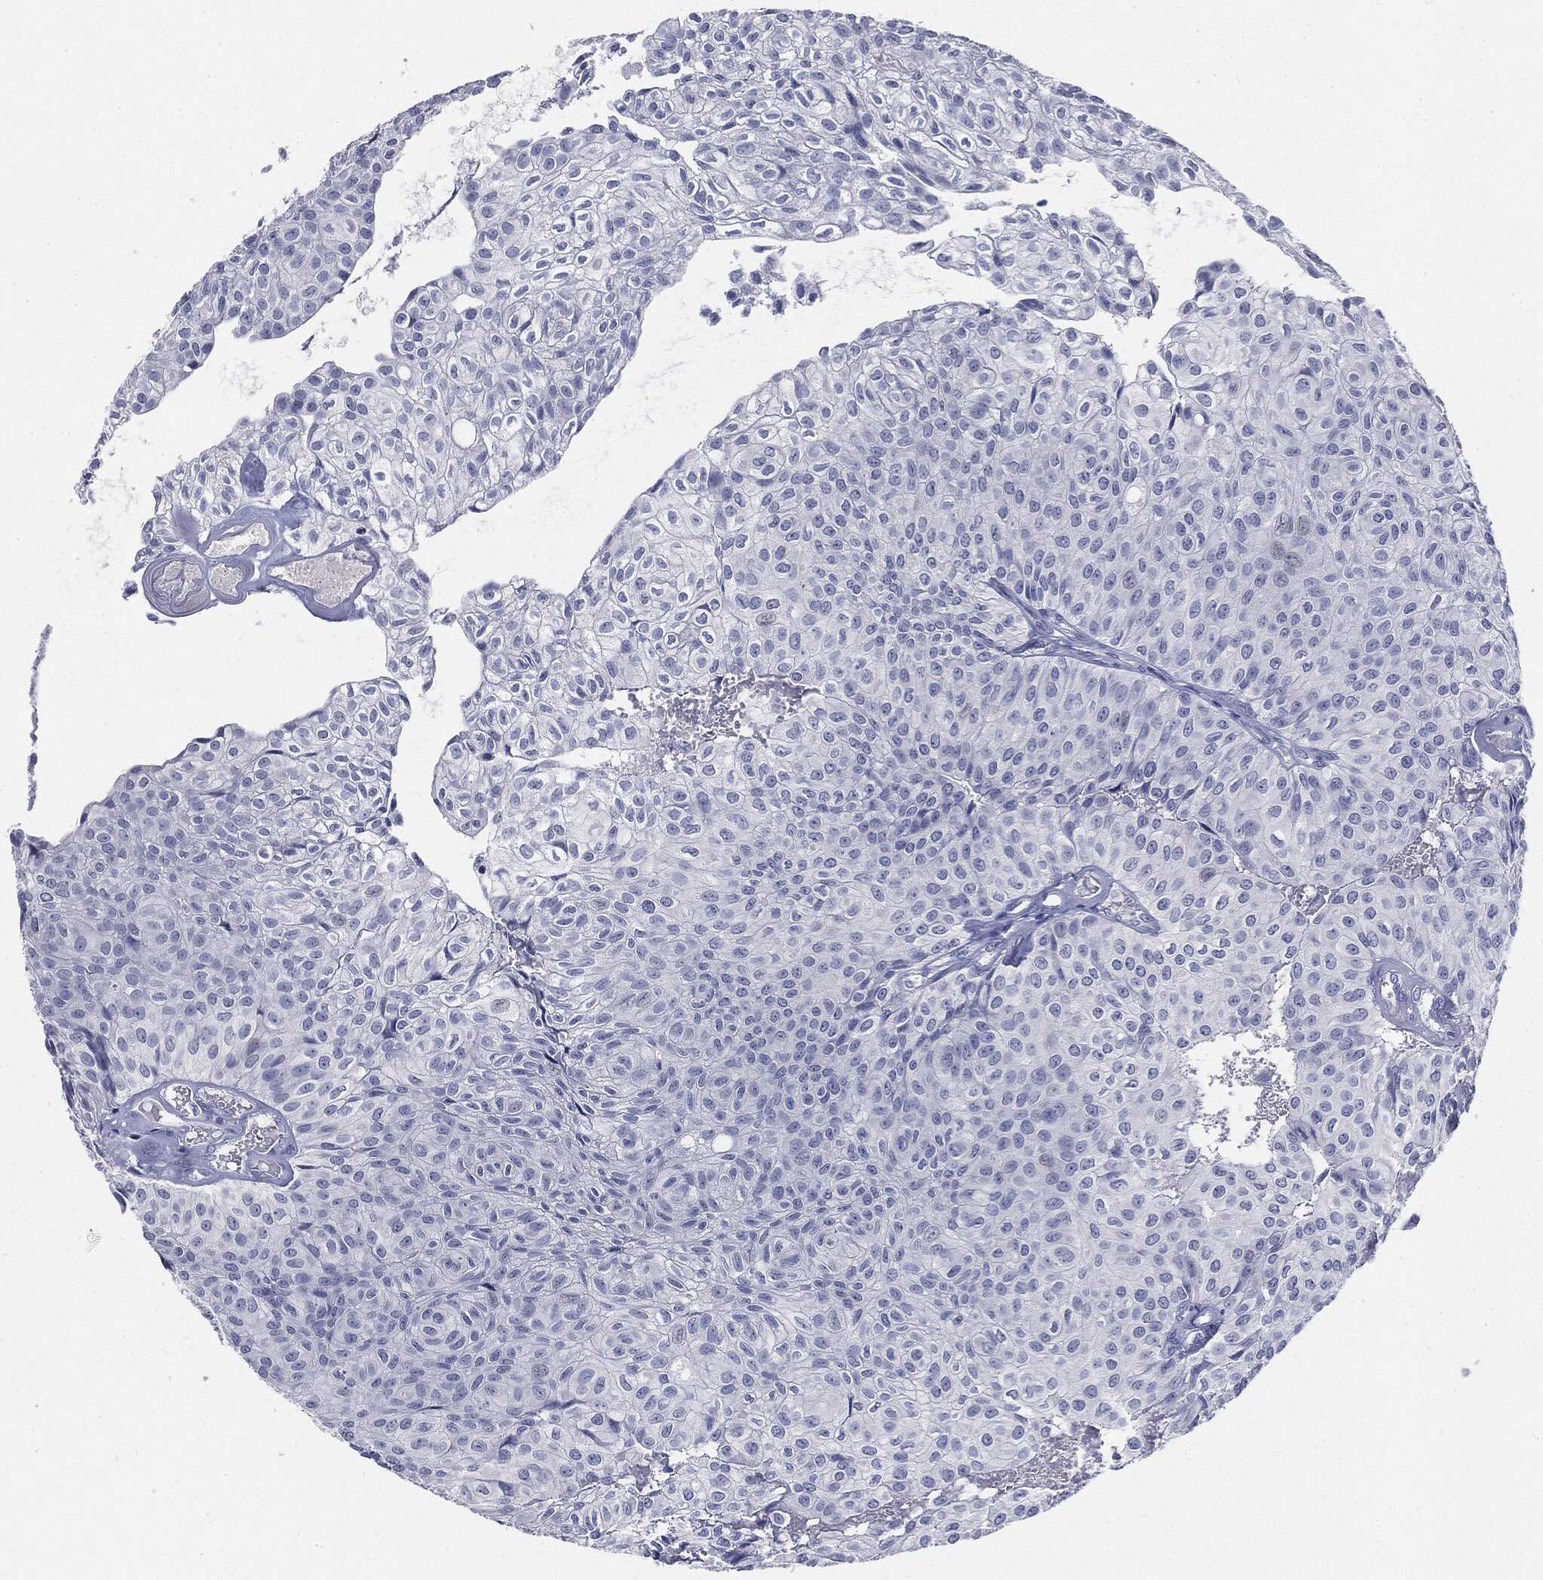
{"staining": {"intensity": "negative", "quantity": "none", "location": "none"}, "tissue": "urothelial cancer", "cell_type": "Tumor cells", "image_type": "cancer", "snomed": [{"axis": "morphology", "description": "Urothelial carcinoma, Low grade"}, {"axis": "topography", "description": "Urinary bladder"}], "caption": "Histopathology image shows no significant protein expression in tumor cells of urothelial cancer.", "gene": "CGB1", "patient": {"sex": "male", "age": 89}}